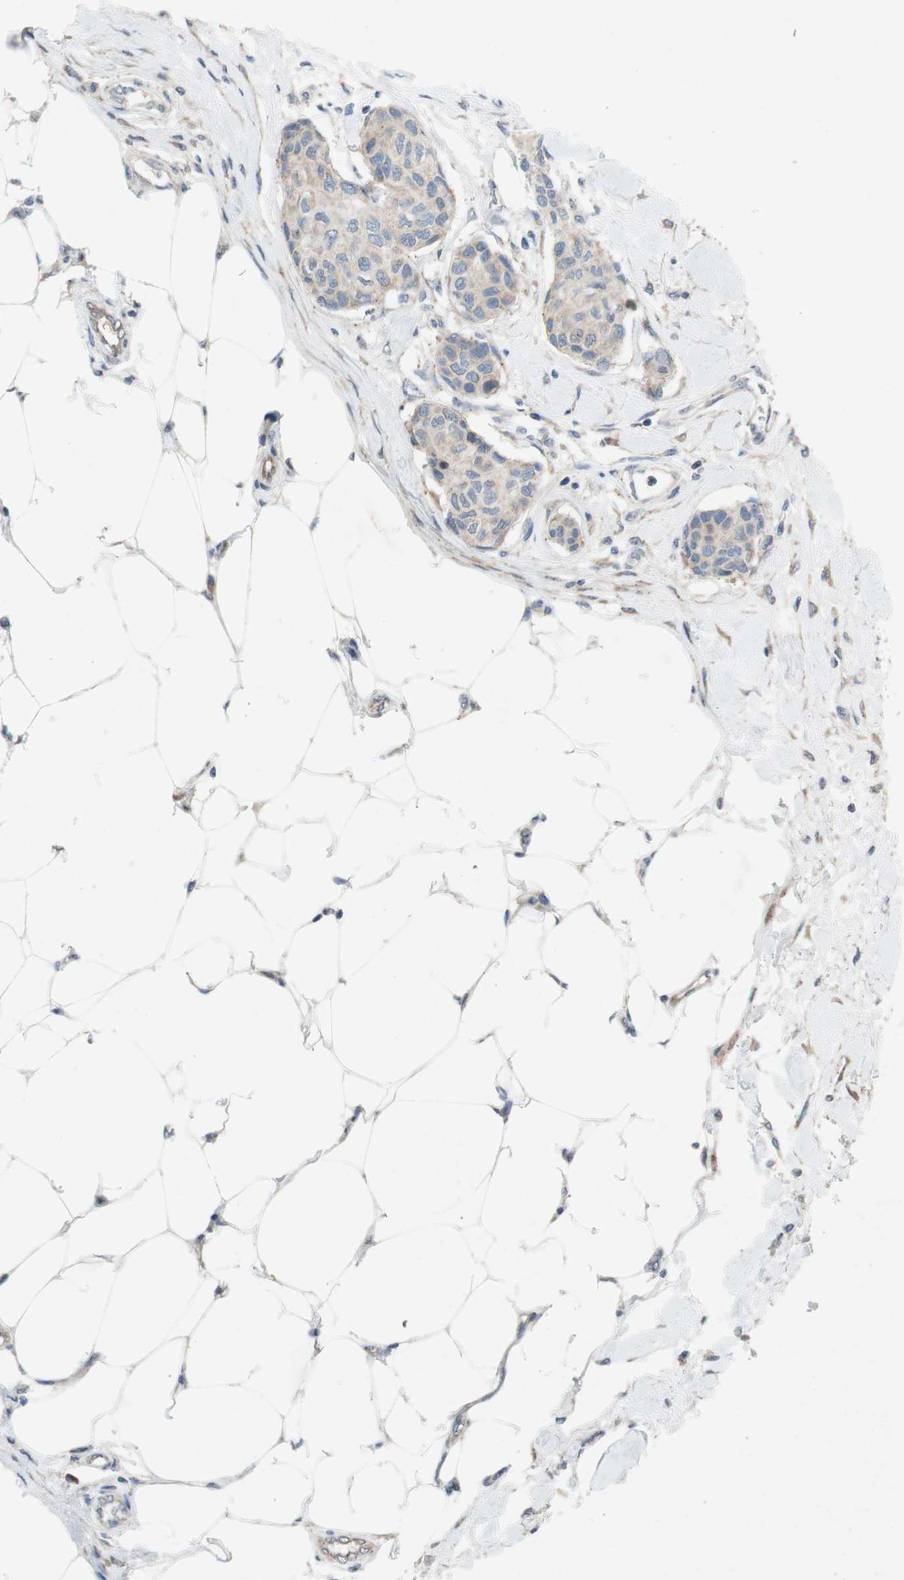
{"staining": {"intensity": "weak", "quantity": ">75%", "location": "cytoplasmic/membranous"}, "tissue": "breast cancer", "cell_type": "Tumor cells", "image_type": "cancer", "snomed": [{"axis": "morphology", "description": "Duct carcinoma"}, {"axis": "topography", "description": "Breast"}], "caption": "Tumor cells demonstrate low levels of weak cytoplasmic/membranous staining in about >75% of cells in breast cancer.", "gene": "ADD2", "patient": {"sex": "female", "age": 80}}